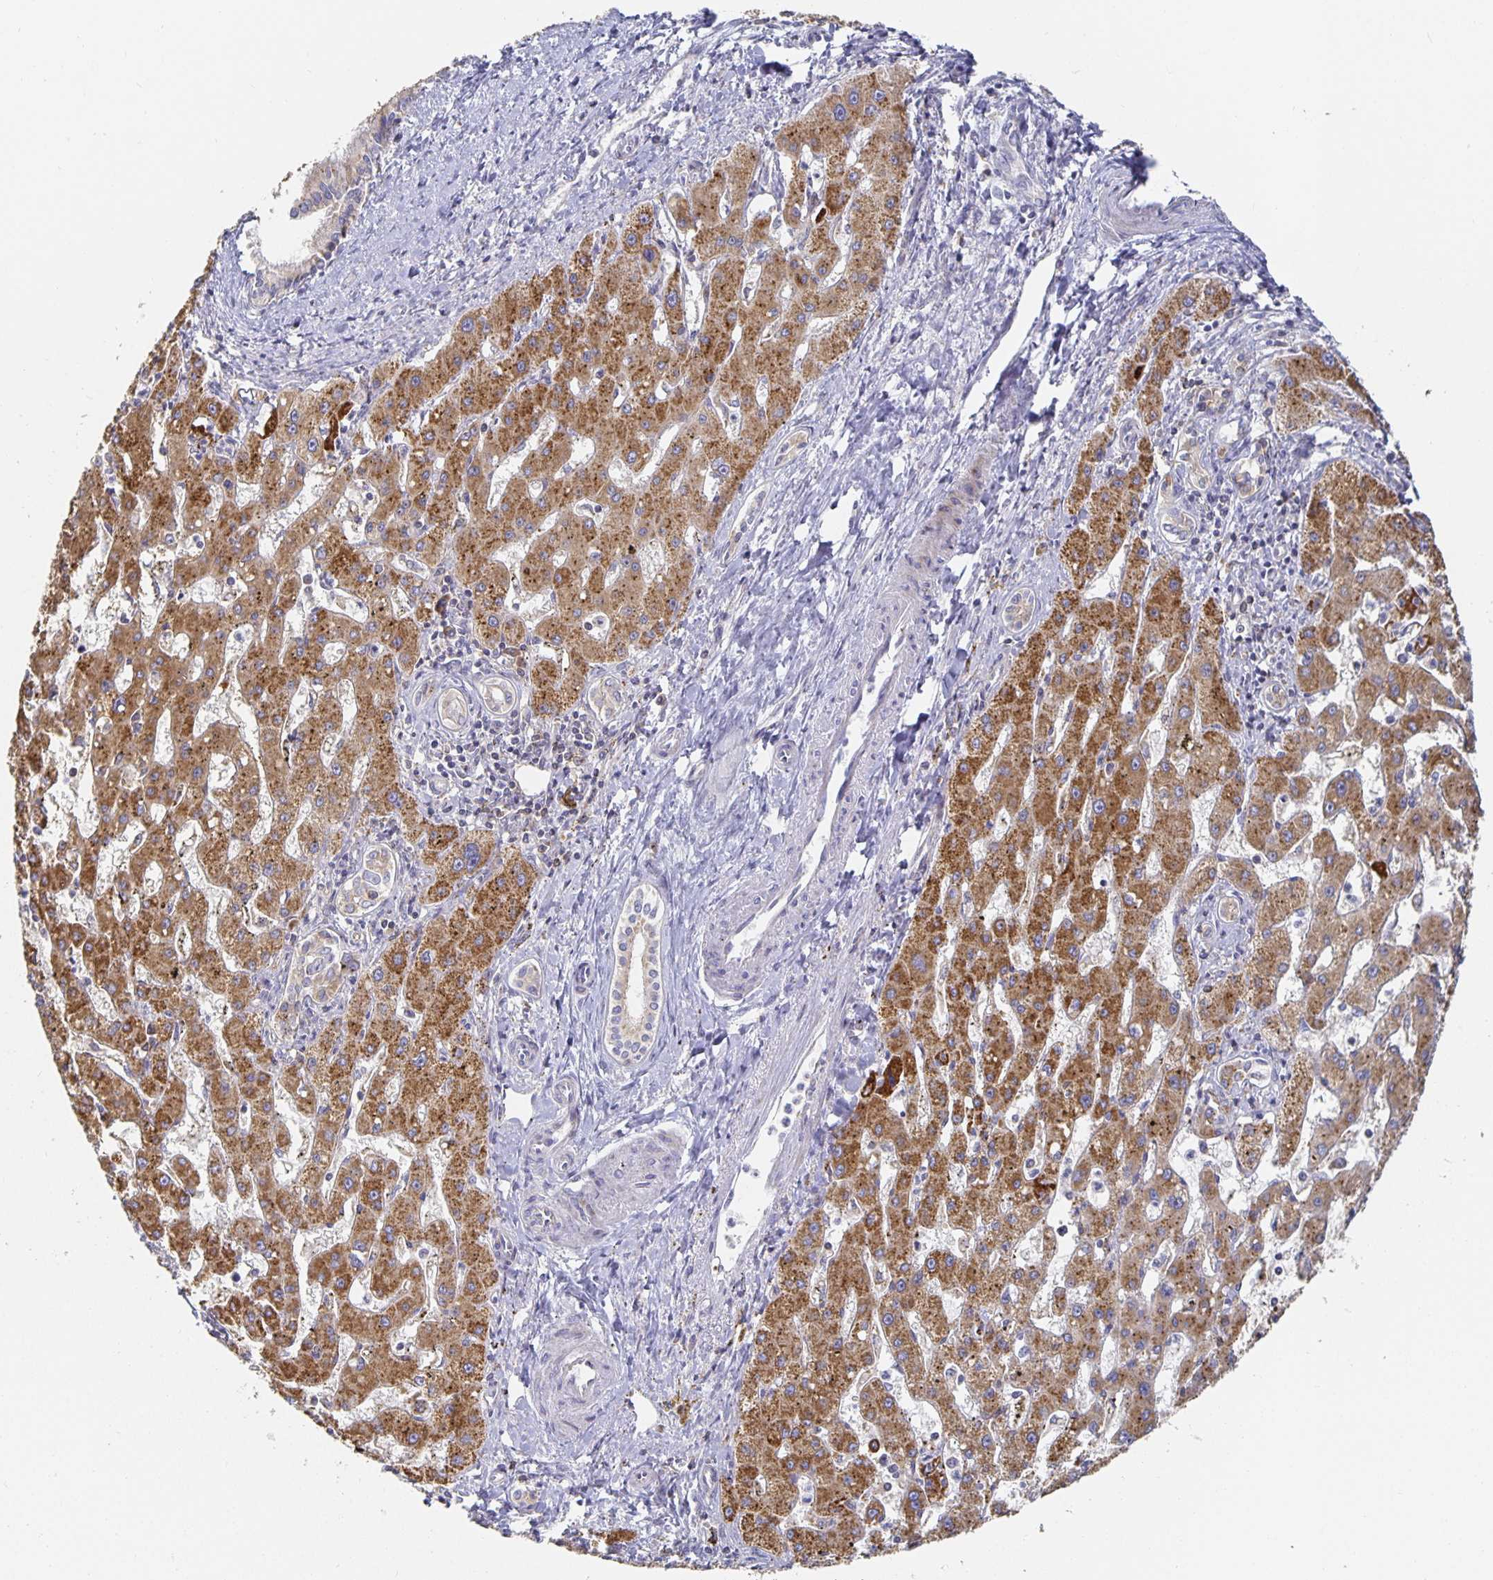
{"staining": {"intensity": "moderate", "quantity": ">75%", "location": "cytoplasmic/membranous"}, "tissue": "liver cancer", "cell_type": "Tumor cells", "image_type": "cancer", "snomed": [{"axis": "morphology", "description": "Carcinoma, Hepatocellular, NOS"}, {"axis": "topography", "description": "Liver"}], "caption": "Immunohistochemical staining of human liver hepatocellular carcinoma displays moderate cytoplasmic/membranous protein positivity in approximately >75% of tumor cells. (DAB = brown stain, brightfield microscopy at high magnification).", "gene": "NOMO1", "patient": {"sex": "male", "age": 67}}